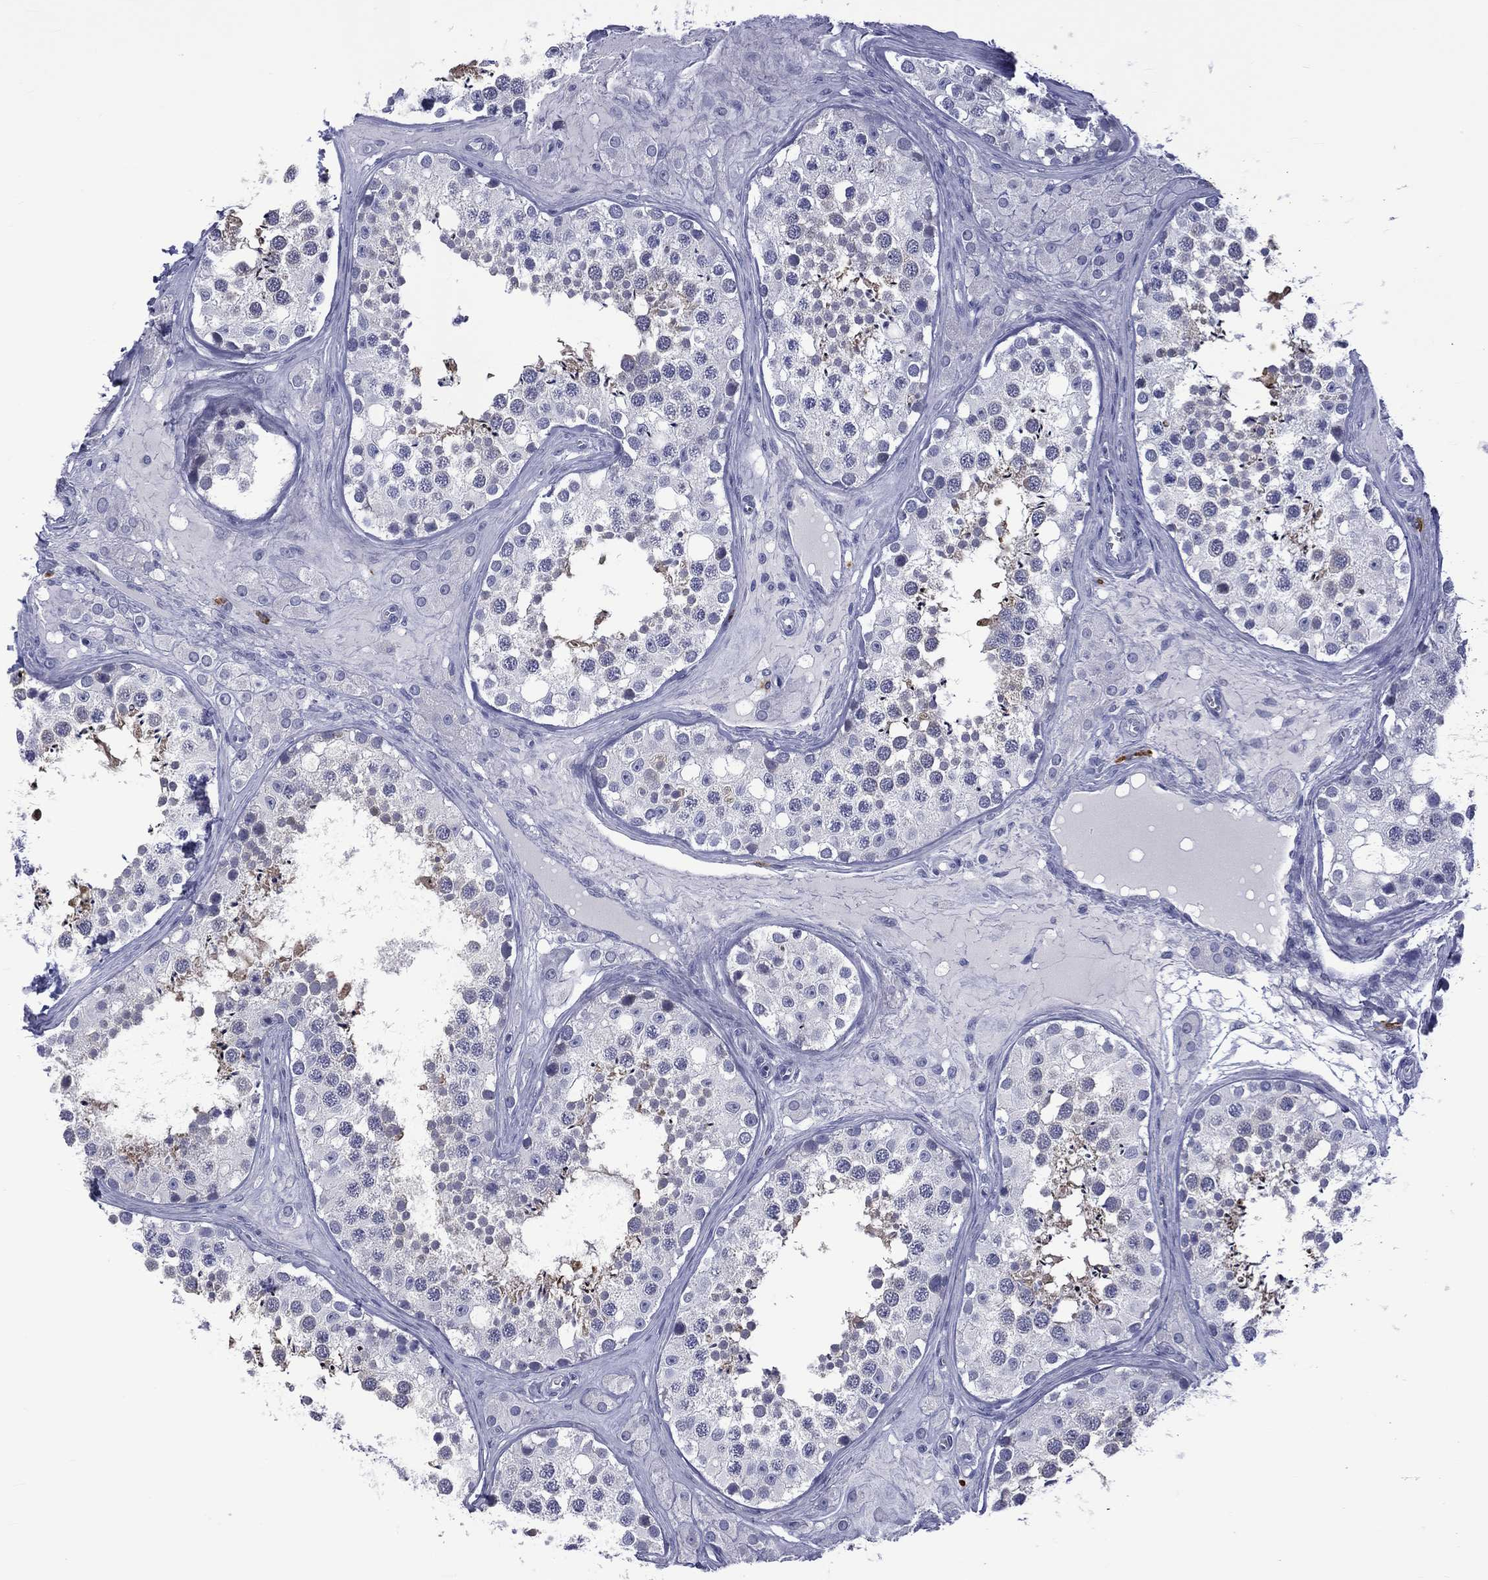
{"staining": {"intensity": "moderate", "quantity": "<25%", "location": "cytoplasmic/membranous"}, "tissue": "testis", "cell_type": "Cells in seminiferous ducts", "image_type": "normal", "snomed": [{"axis": "morphology", "description": "Normal tissue, NOS"}, {"axis": "topography", "description": "Testis"}], "caption": "The photomicrograph reveals staining of benign testis, revealing moderate cytoplasmic/membranous protein staining (brown color) within cells in seminiferous ducts. The staining was performed using DAB (3,3'-diaminobenzidine) to visualize the protein expression in brown, while the nuclei were stained in blue with hematoxylin (Magnification: 20x).", "gene": "ELANE", "patient": {"sex": "male", "age": 31}}